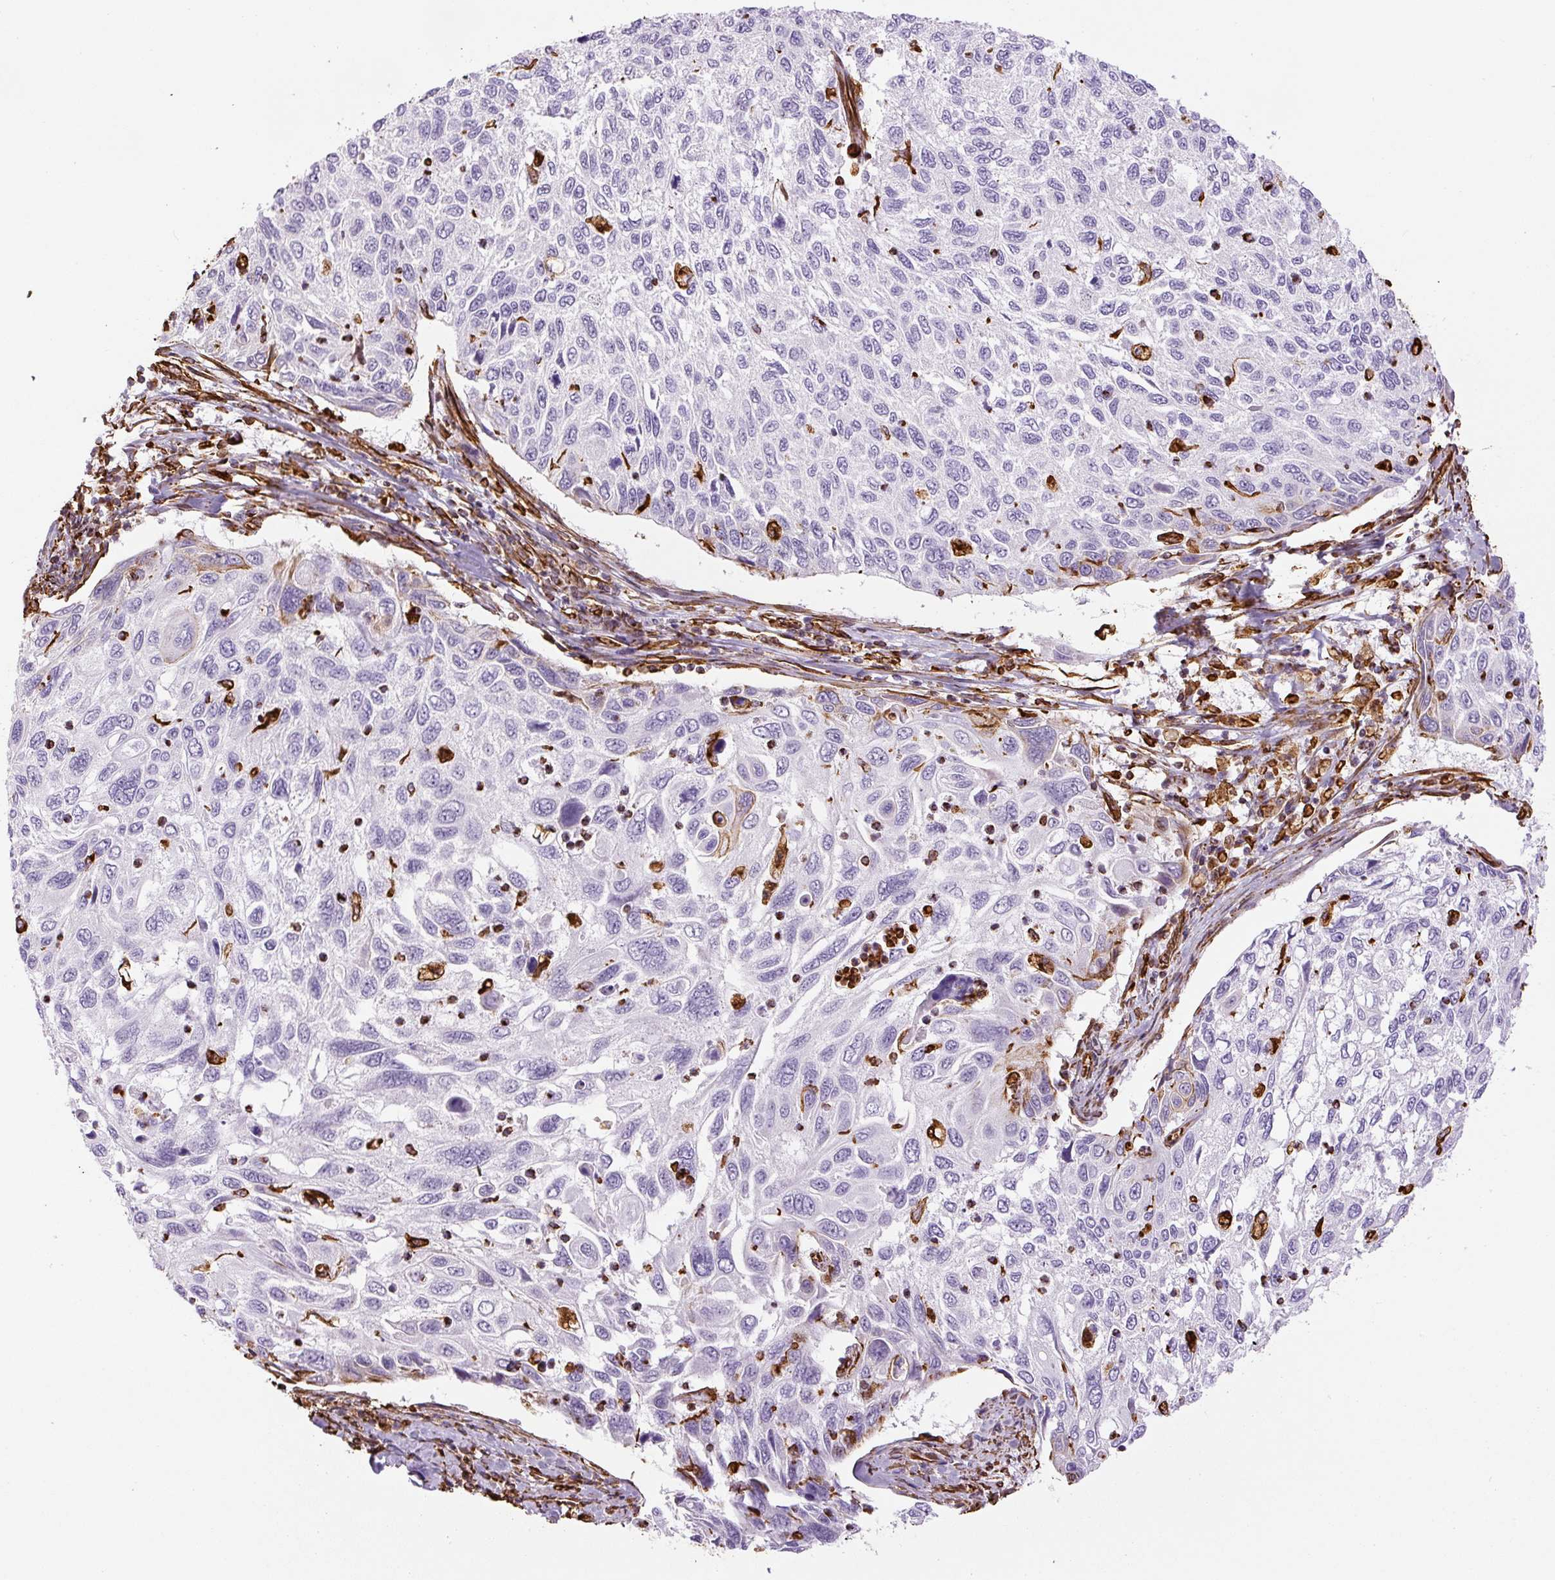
{"staining": {"intensity": "negative", "quantity": "none", "location": "none"}, "tissue": "cervical cancer", "cell_type": "Tumor cells", "image_type": "cancer", "snomed": [{"axis": "morphology", "description": "Squamous cell carcinoma, NOS"}, {"axis": "topography", "description": "Cervix"}], "caption": "The immunohistochemistry (IHC) histopathology image has no significant staining in tumor cells of cervical cancer tissue.", "gene": "VIM", "patient": {"sex": "female", "age": 70}}